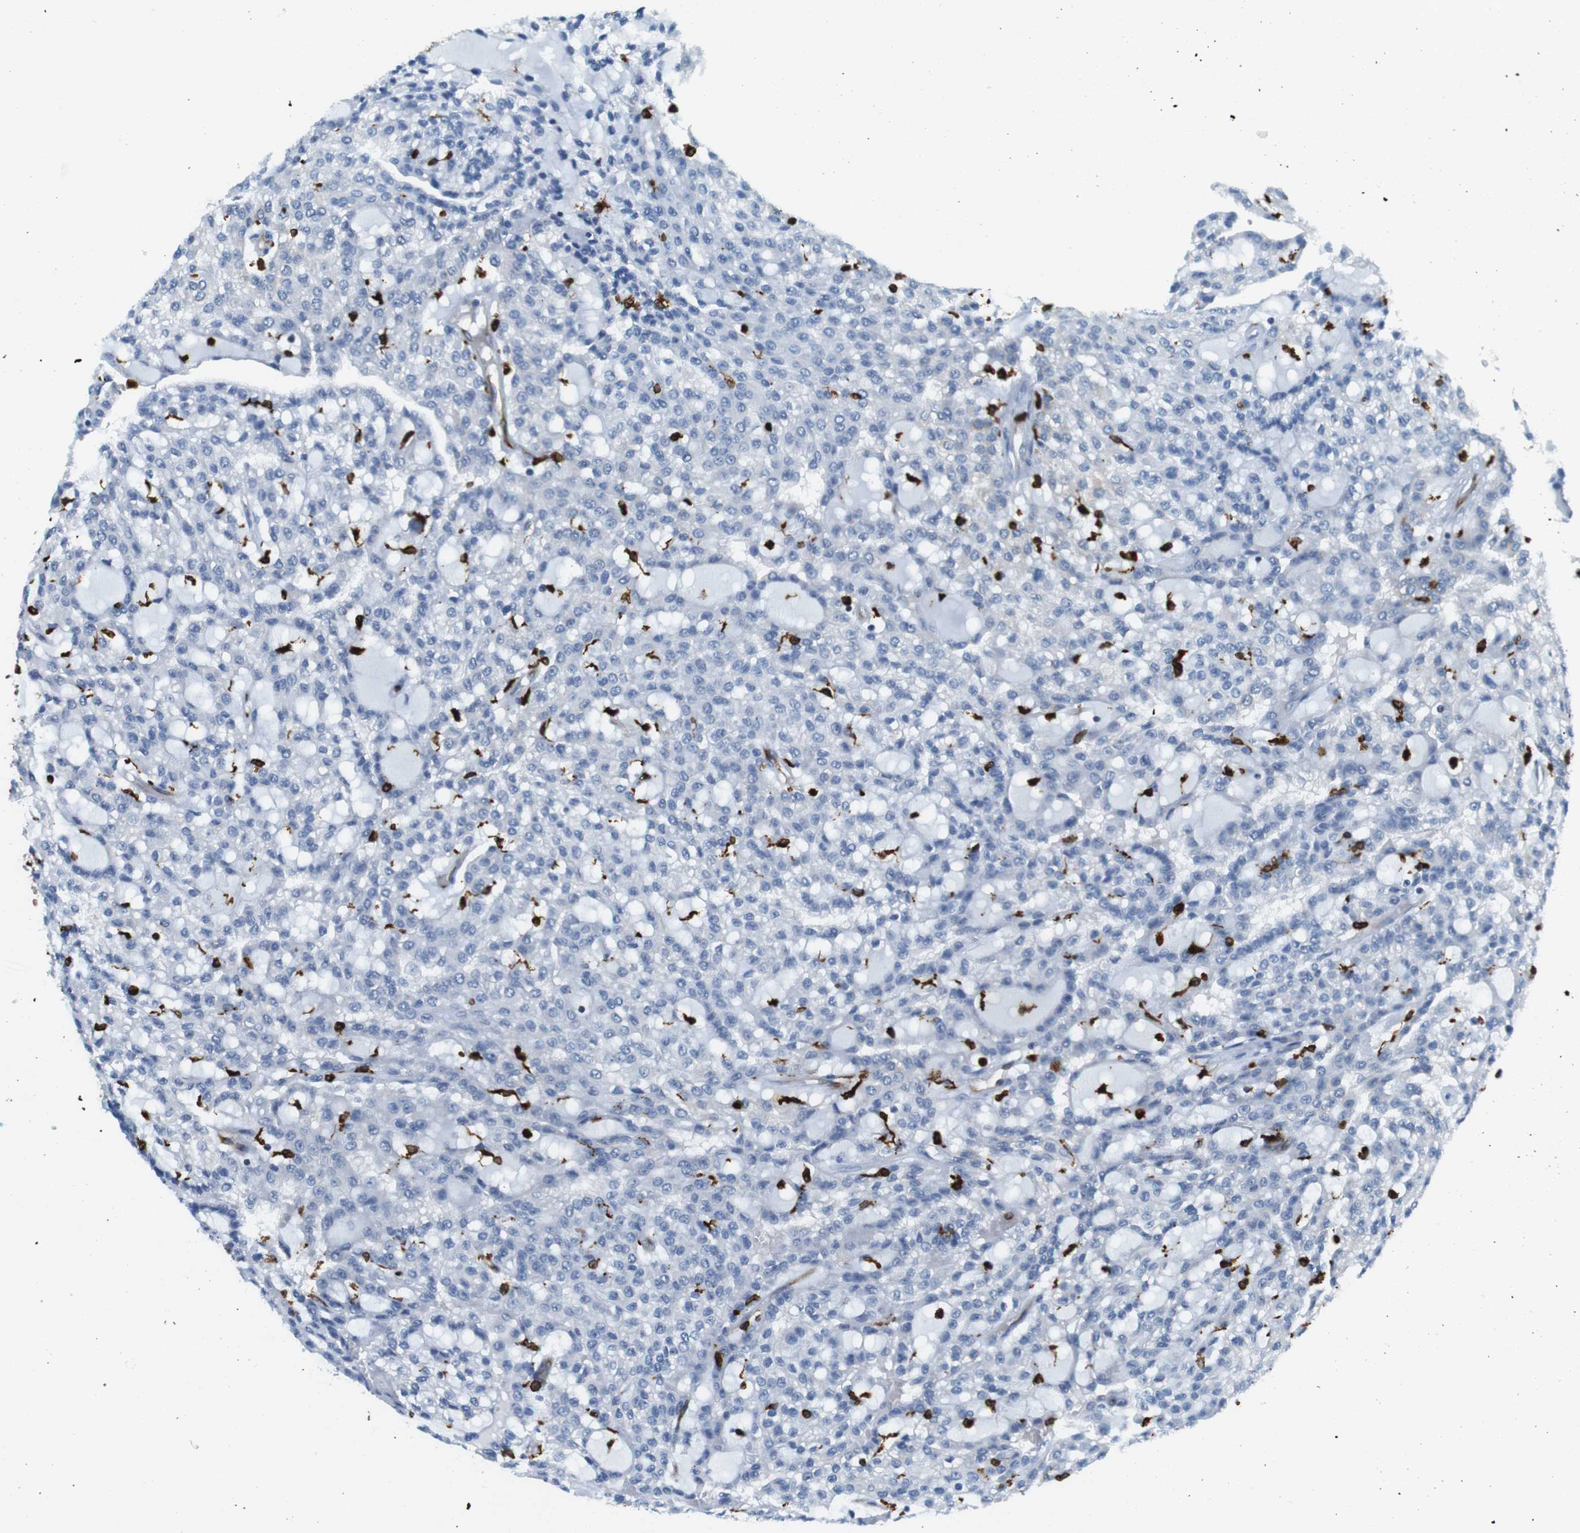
{"staining": {"intensity": "negative", "quantity": "none", "location": "none"}, "tissue": "renal cancer", "cell_type": "Tumor cells", "image_type": "cancer", "snomed": [{"axis": "morphology", "description": "Adenocarcinoma, NOS"}, {"axis": "topography", "description": "Kidney"}], "caption": "DAB (3,3'-diaminobenzidine) immunohistochemical staining of human renal cancer (adenocarcinoma) shows no significant staining in tumor cells.", "gene": "CIITA", "patient": {"sex": "male", "age": 63}}